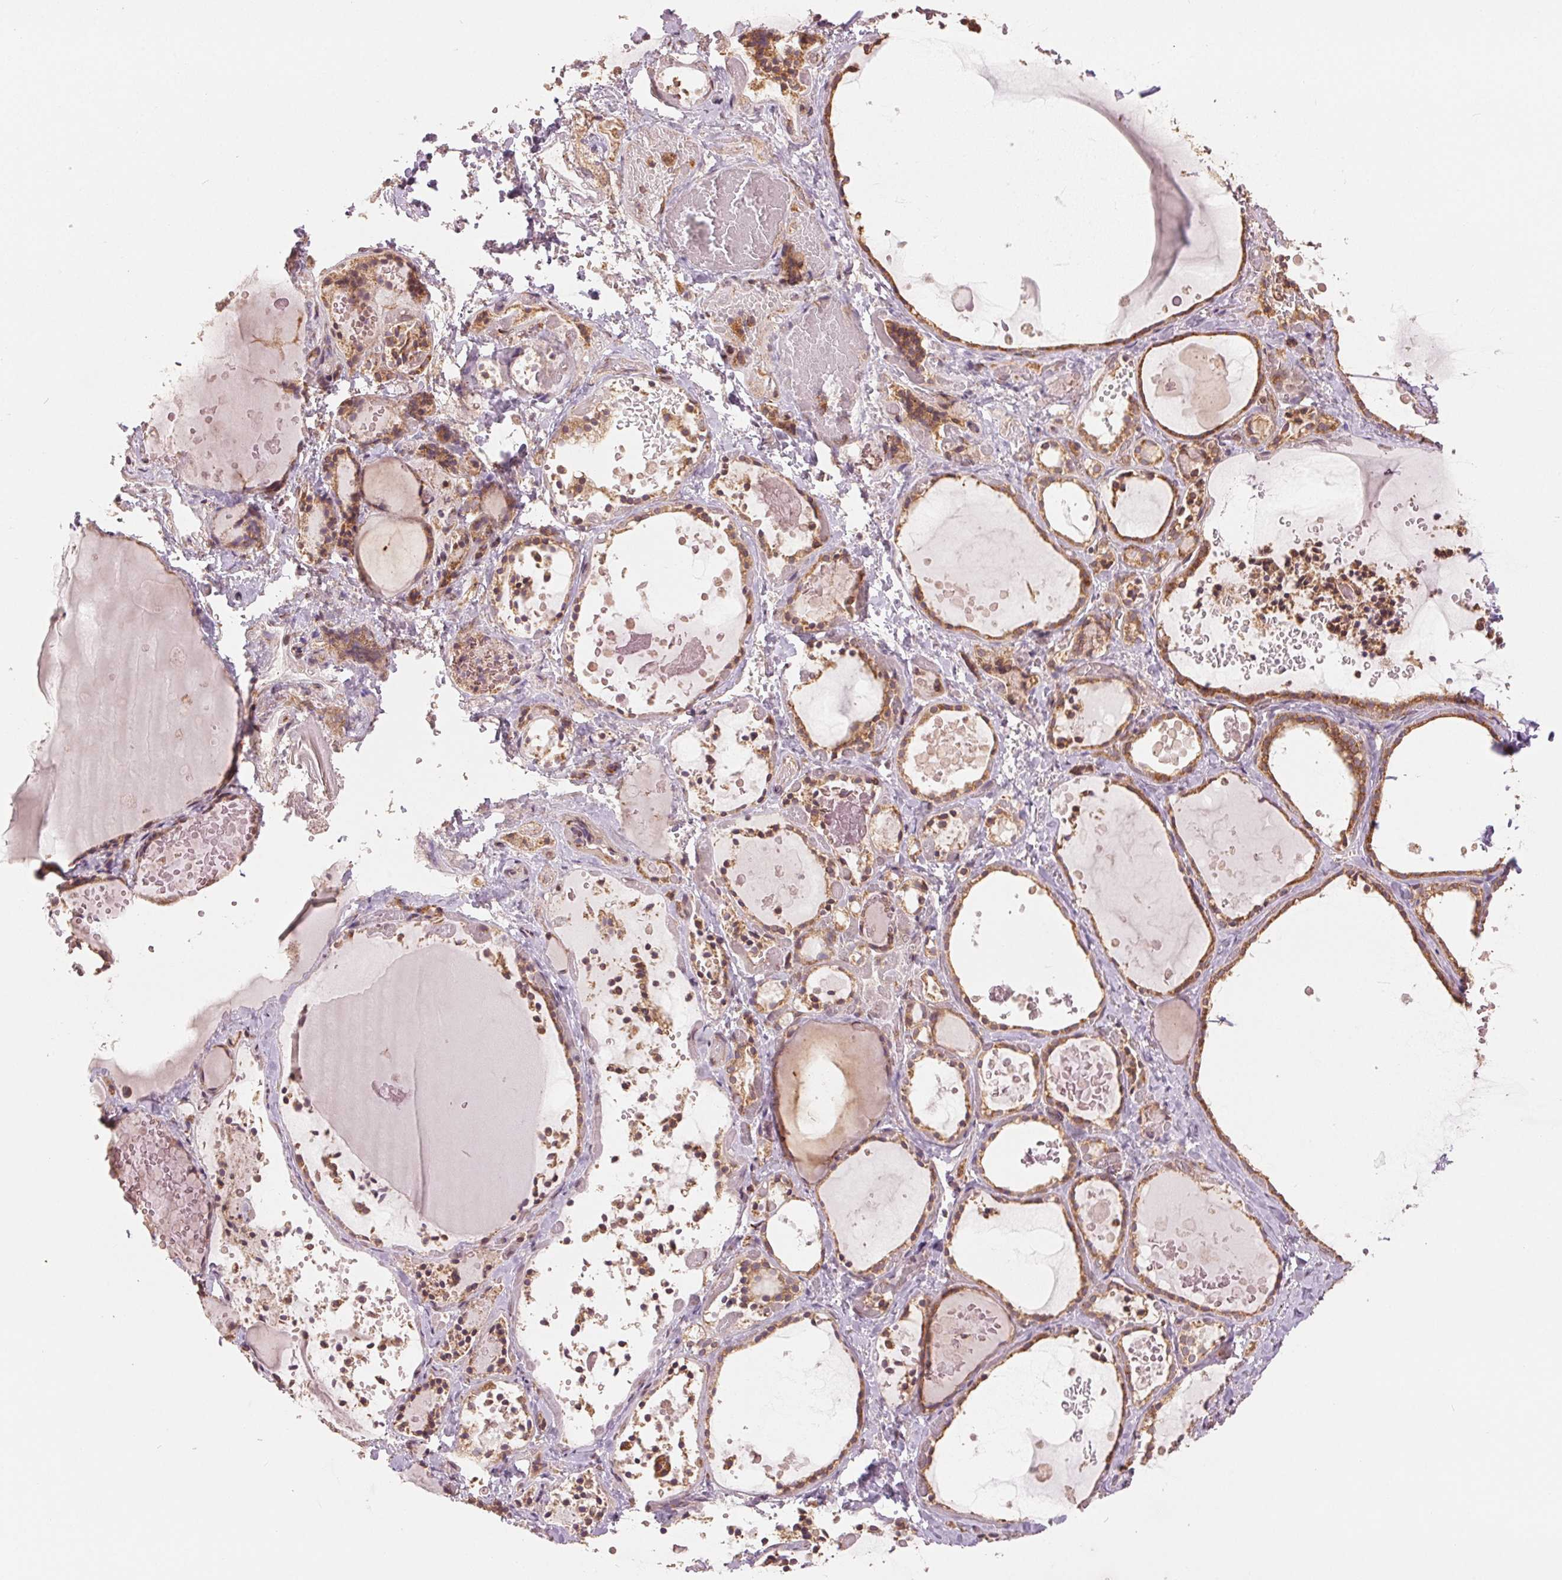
{"staining": {"intensity": "moderate", "quantity": ">75%", "location": "cytoplasmic/membranous"}, "tissue": "thyroid gland", "cell_type": "Glandular cells", "image_type": "normal", "snomed": [{"axis": "morphology", "description": "Normal tissue, NOS"}, {"axis": "topography", "description": "Thyroid gland"}], "caption": "Thyroid gland stained with immunohistochemistry (IHC) demonstrates moderate cytoplasmic/membranous staining in about >75% of glandular cells.", "gene": "SLC20A1", "patient": {"sex": "female", "age": 56}}